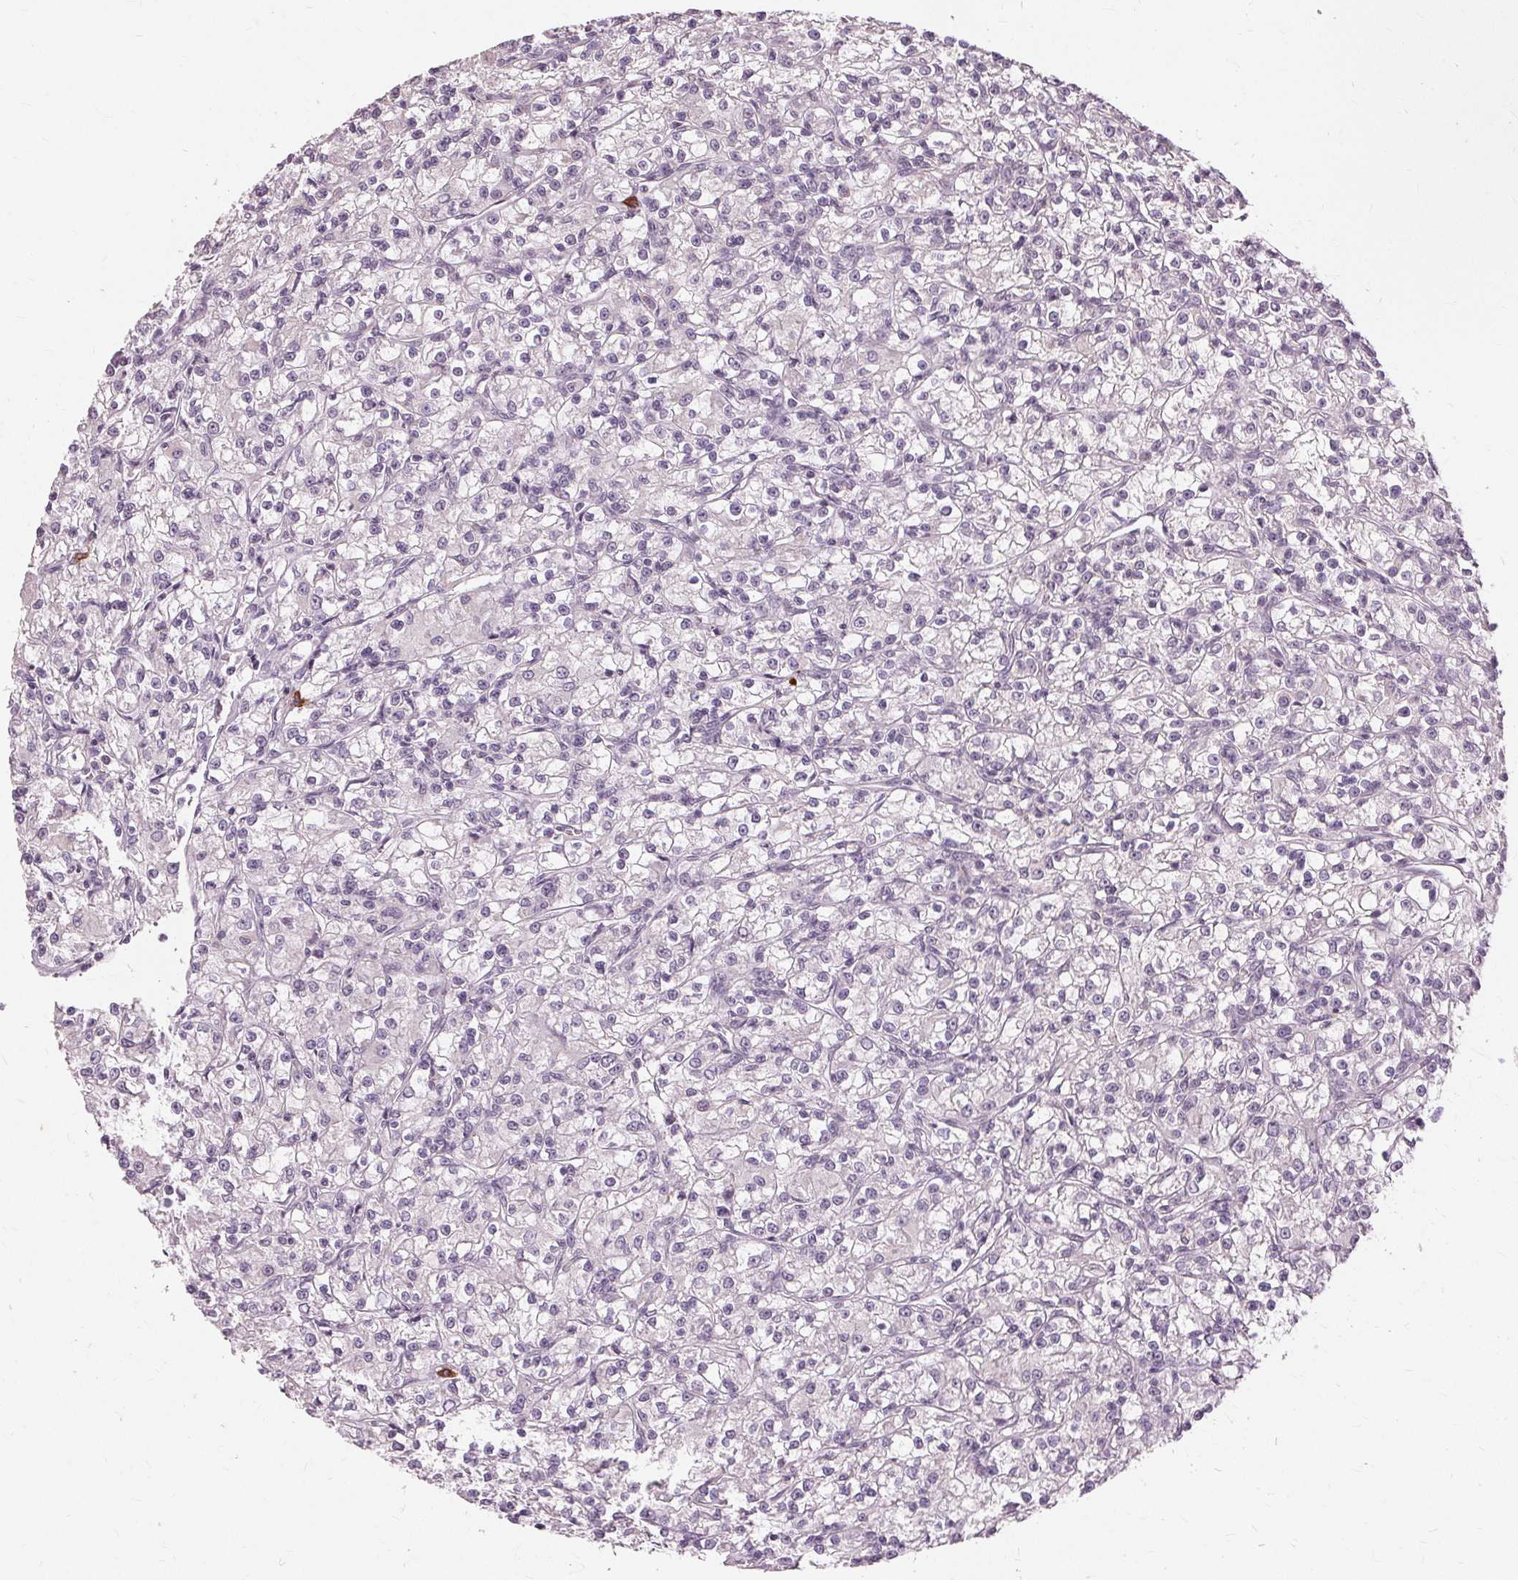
{"staining": {"intensity": "negative", "quantity": "none", "location": "none"}, "tissue": "renal cancer", "cell_type": "Tumor cells", "image_type": "cancer", "snomed": [{"axis": "morphology", "description": "Adenocarcinoma, NOS"}, {"axis": "topography", "description": "Kidney"}], "caption": "There is no significant staining in tumor cells of renal cancer.", "gene": "SIGLEC6", "patient": {"sex": "female", "age": 59}}